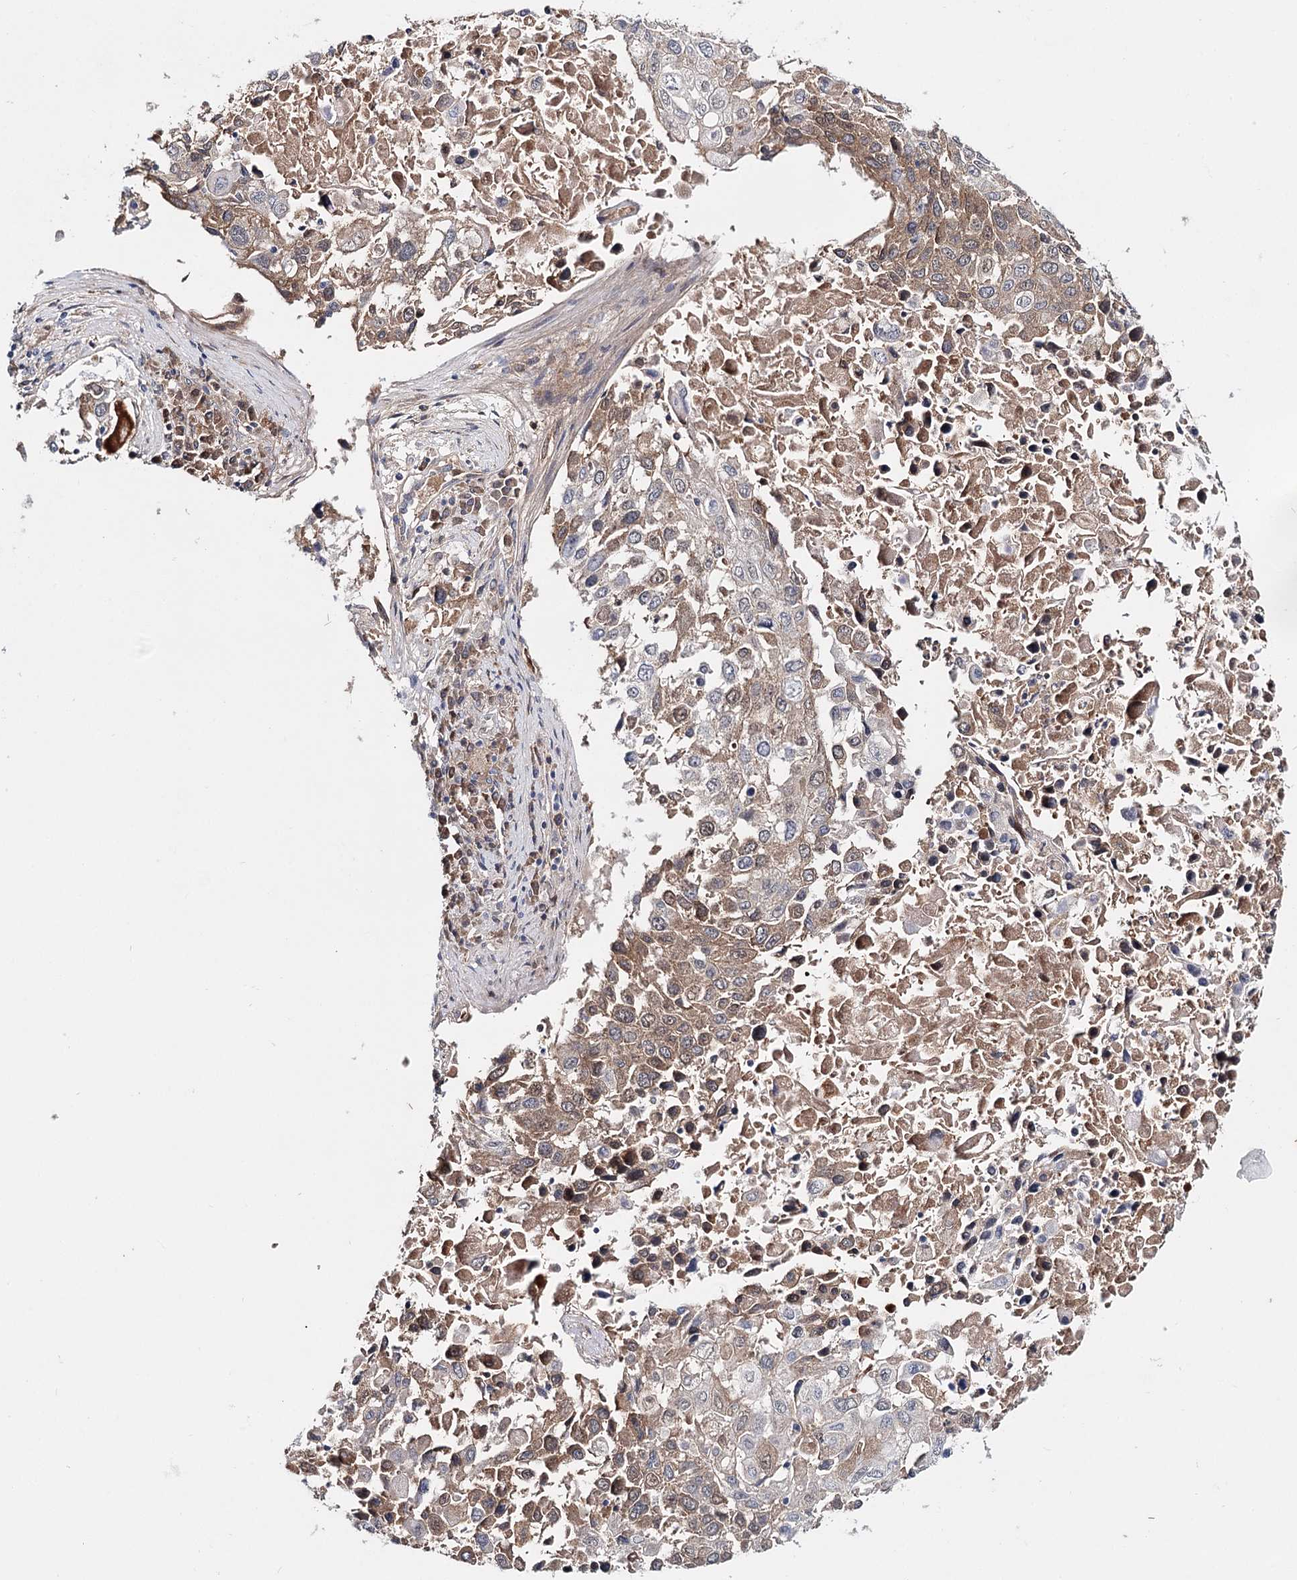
{"staining": {"intensity": "moderate", "quantity": ">75%", "location": "cytoplasmic/membranous"}, "tissue": "lung cancer", "cell_type": "Tumor cells", "image_type": "cancer", "snomed": [{"axis": "morphology", "description": "Squamous cell carcinoma, NOS"}, {"axis": "topography", "description": "Lung"}], "caption": "IHC staining of squamous cell carcinoma (lung), which exhibits medium levels of moderate cytoplasmic/membranous expression in about >75% of tumor cells indicating moderate cytoplasmic/membranous protein staining. The staining was performed using DAB (brown) for protein detection and nuclei were counterstained in hematoxylin (blue).", "gene": "PKP4", "patient": {"sex": "male", "age": 65}}